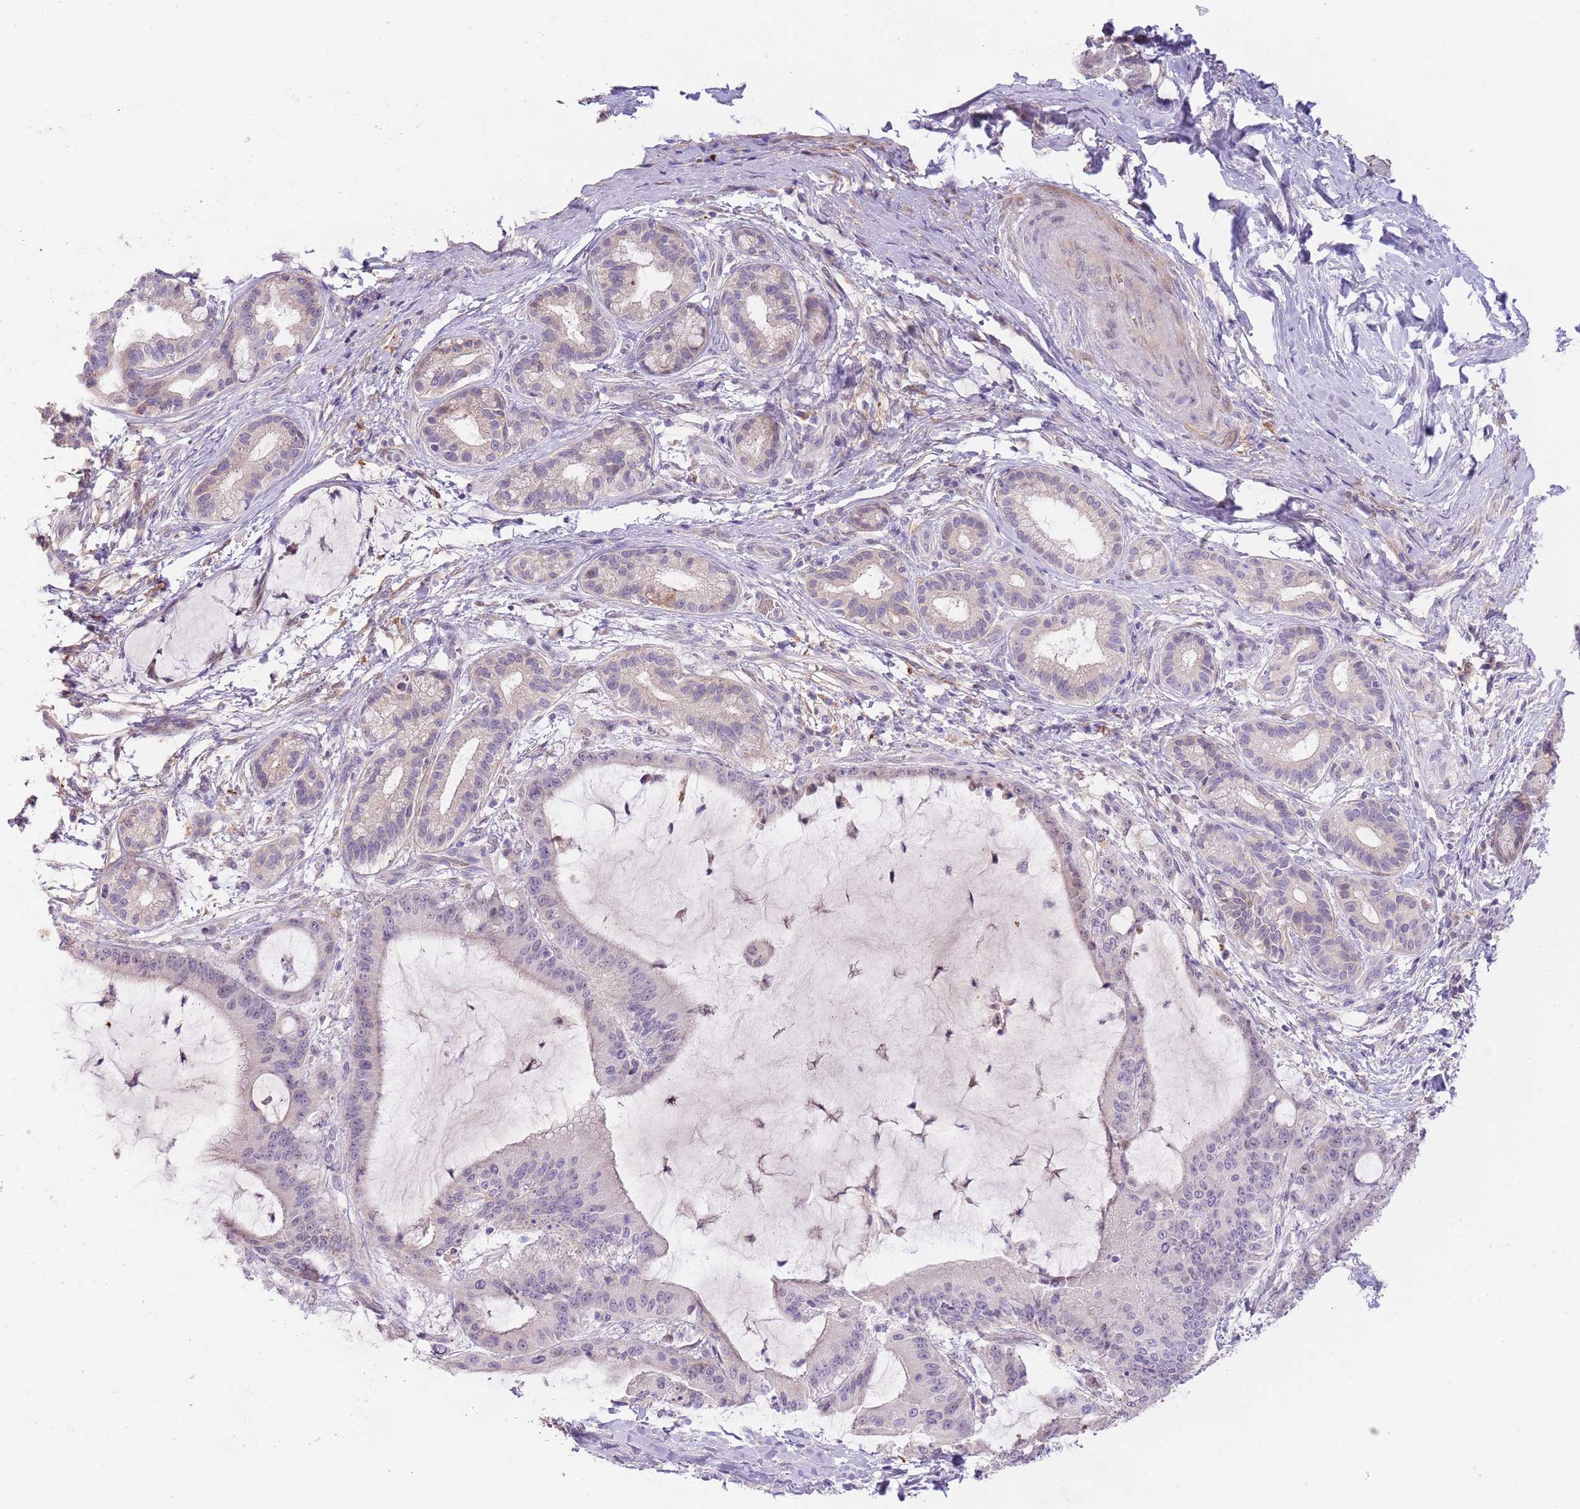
{"staining": {"intensity": "negative", "quantity": "none", "location": "none"}, "tissue": "liver cancer", "cell_type": "Tumor cells", "image_type": "cancer", "snomed": [{"axis": "morphology", "description": "Normal tissue, NOS"}, {"axis": "morphology", "description": "Cholangiocarcinoma"}, {"axis": "topography", "description": "Liver"}, {"axis": "topography", "description": "Peripheral nerve tissue"}], "caption": "Immunohistochemistry (IHC) histopathology image of human liver cholangiocarcinoma stained for a protein (brown), which demonstrates no positivity in tumor cells. (Stains: DAB IHC with hematoxylin counter stain, Microscopy: brightfield microscopy at high magnification).", "gene": "AP1S2", "patient": {"sex": "female", "age": 73}}